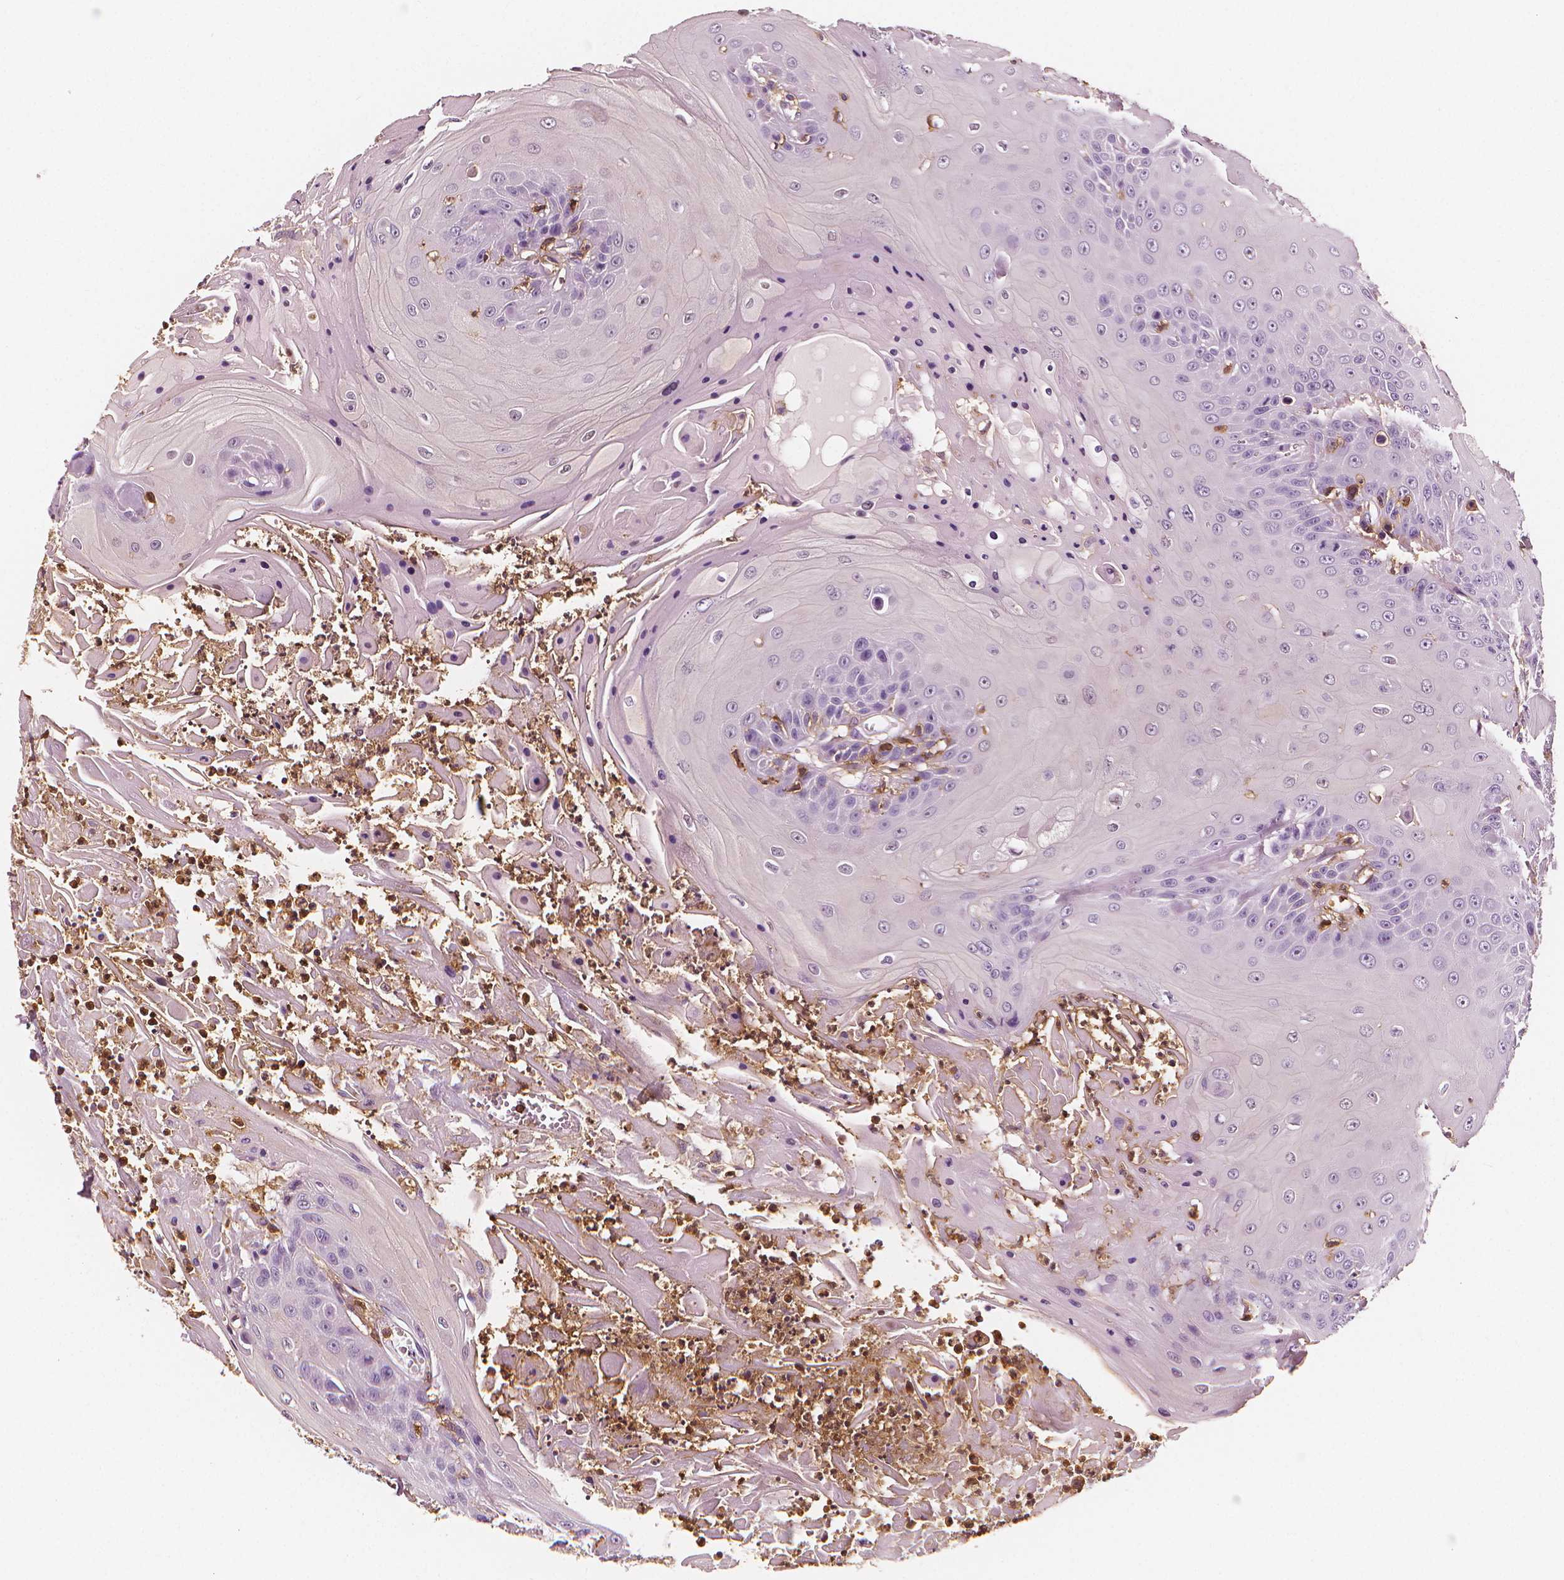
{"staining": {"intensity": "negative", "quantity": "none", "location": "none"}, "tissue": "head and neck cancer", "cell_type": "Tumor cells", "image_type": "cancer", "snomed": [{"axis": "morphology", "description": "Squamous cell carcinoma, NOS"}, {"axis": "topography", "description": "Skin"}, {"axis": "topography", "description": "Head-Neck"}], "caption": "Immunohistochemistry histopathology image of neoplastic tissue: head and neck cancer stained with DAB demonstrates no significant protein positivity in tumor cells.", "gene": "PTPRC", "patient": {"sex": "male", "age": 80}}